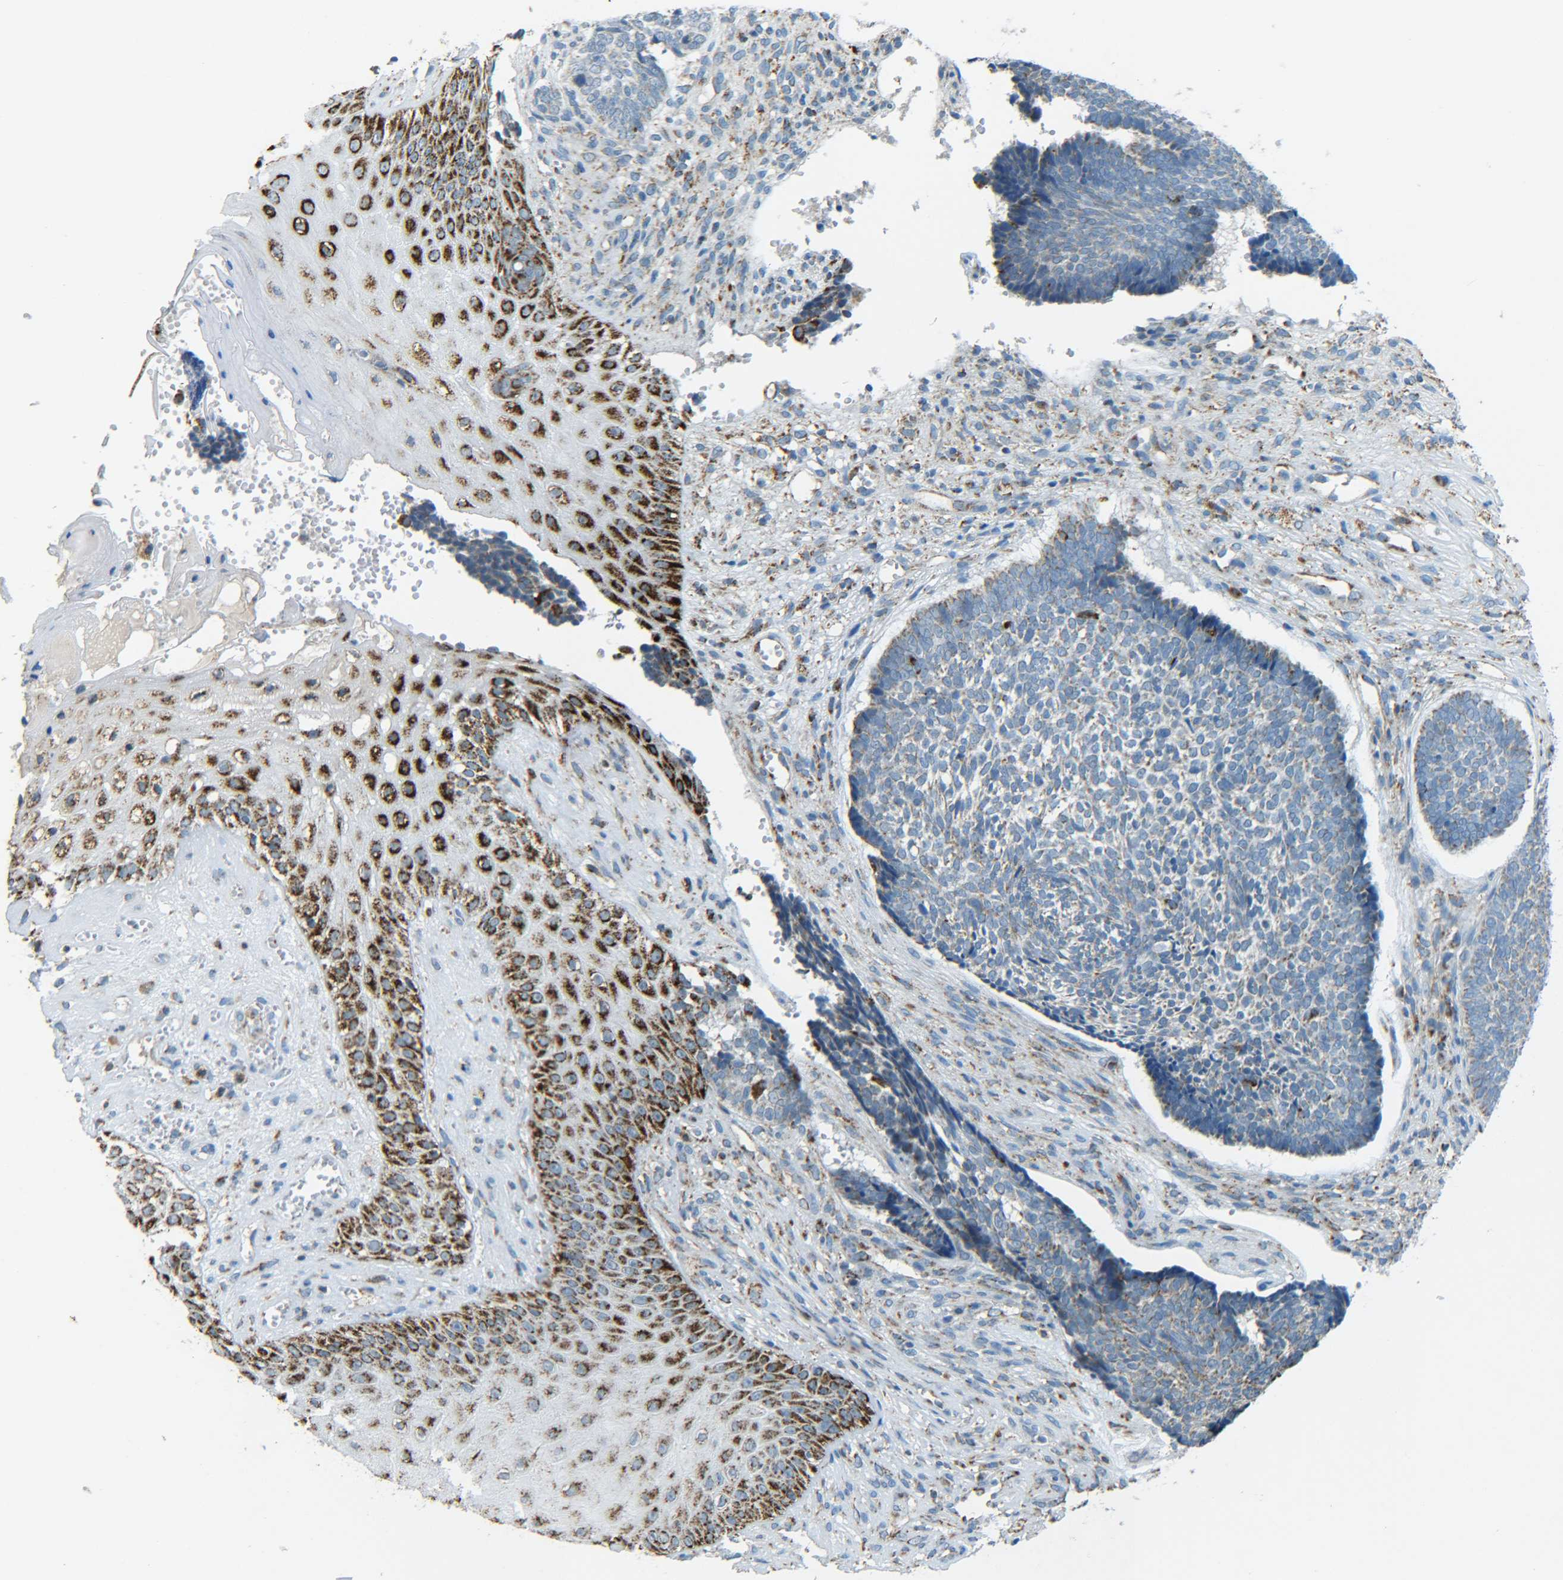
{"staining": {"intensity": "weak", "quantity": "<25%", "location": "cytoplasmic/membranous"}, "tissue": "skin cancer", "cell_type": "Tumor cells", "image_type": "cancer", "snomed": [{"axis": "morphology", "description": "Basal cell carcinoma"}, {"axis": "topography", "description": "Skin"}], "caption": "Micrograph shows no significant protein staining in tumor cells of skin cancer (basal cell carcinoma). (DAB immunohistochemistry (IHC), high magnification).", "gene": "CYB5R1", "patient": {"sex": "male", "age": 84}}